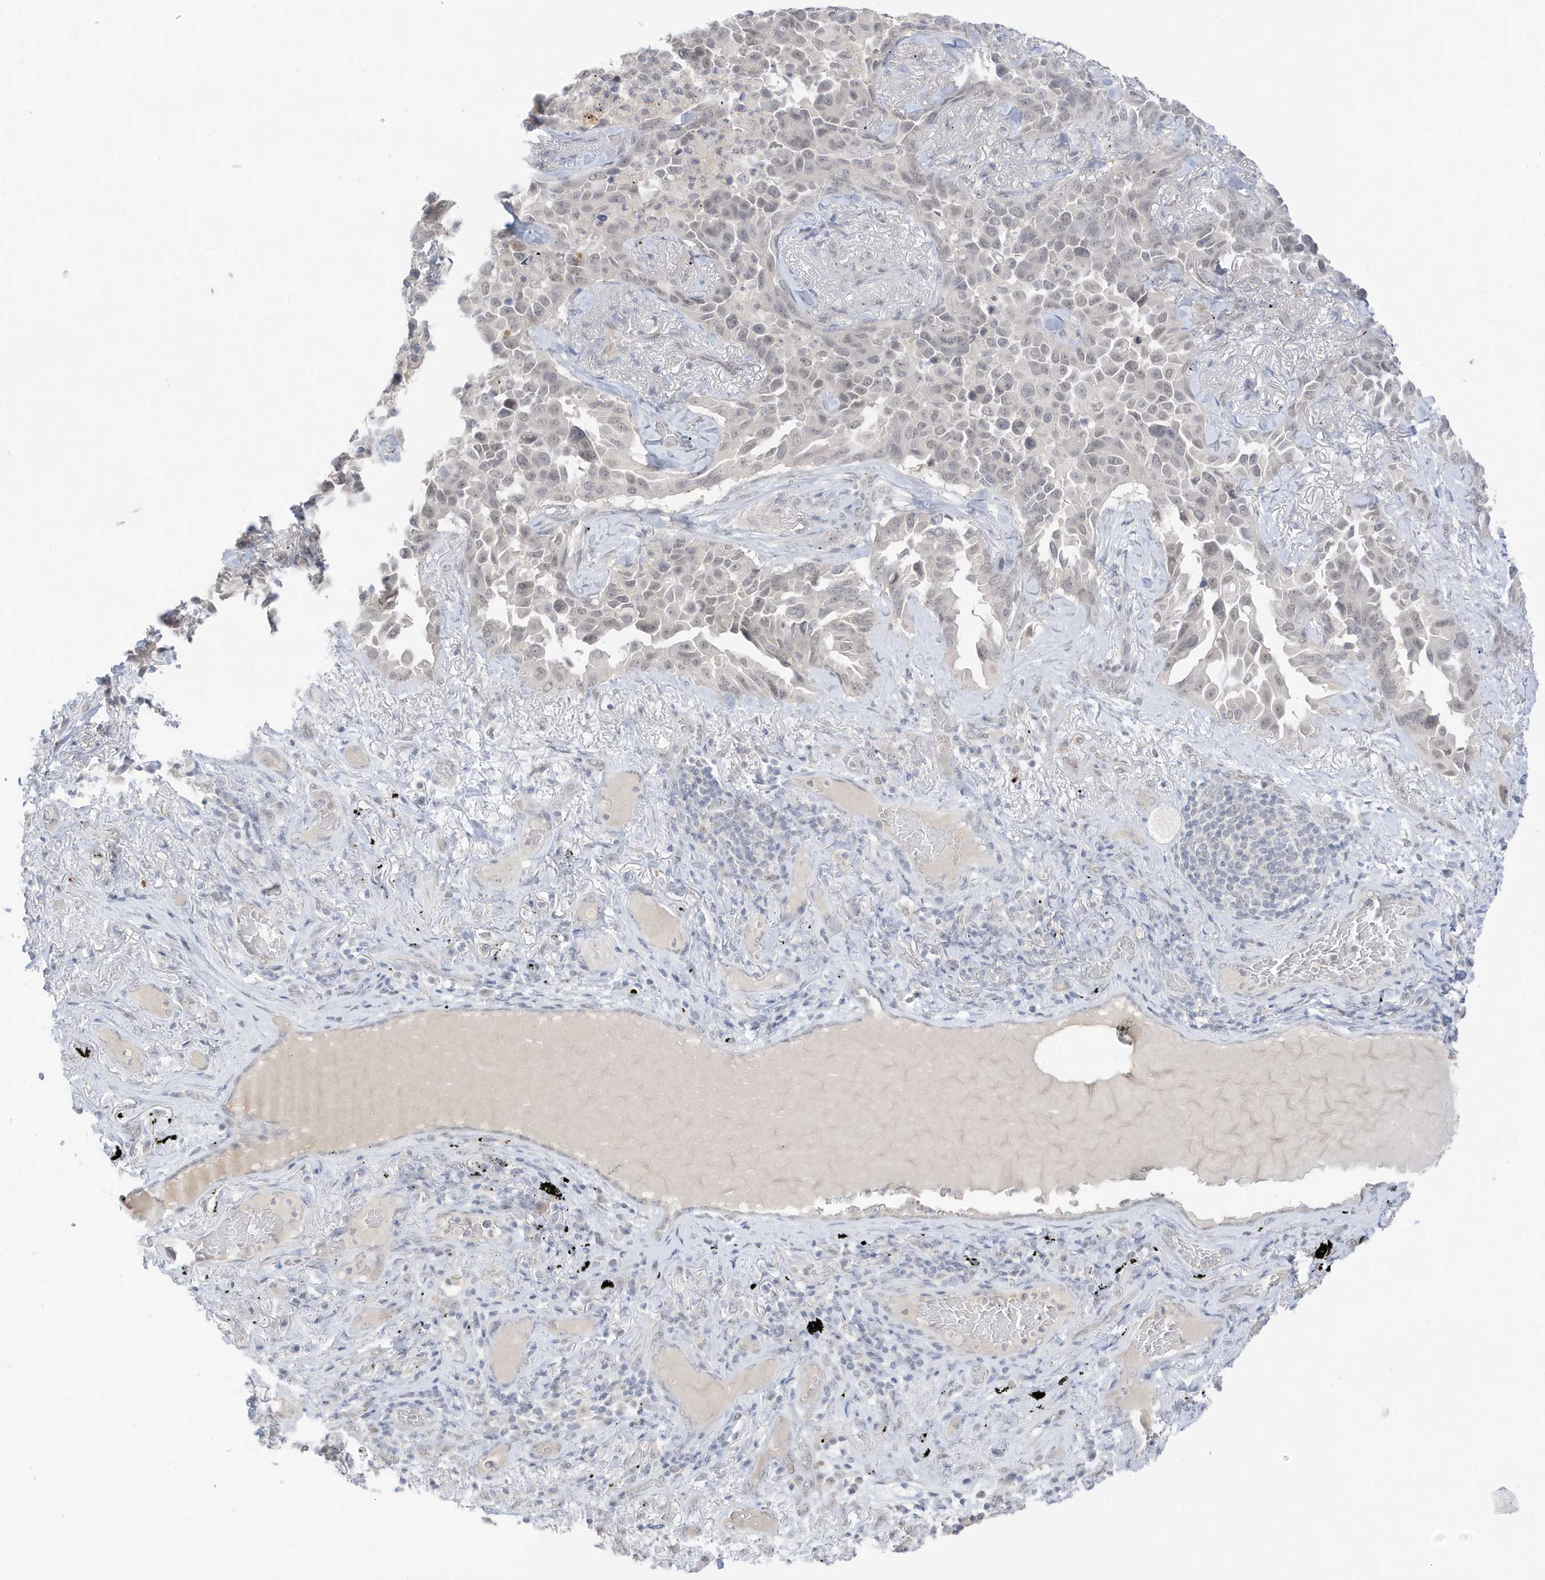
{"staining": {"intensity": "negative", "quantity": "none", "location": "none"}, "tissue": "lung cancer", "cell_type": "Tumor cells", "image_type": "cancer", "snomed": [{"axis": "morphology", "description": "Adenocarcinoma, NOS"}, {"axis": "topography", "description": "Lung"}], "caption": "DAB immunohistochemical staining of human lung cancer (adenocarcinoma) demonstrates no significant staining in tumor cells.", "gene": "MSL3", "patient": {"sex": "female", "age": 67}}